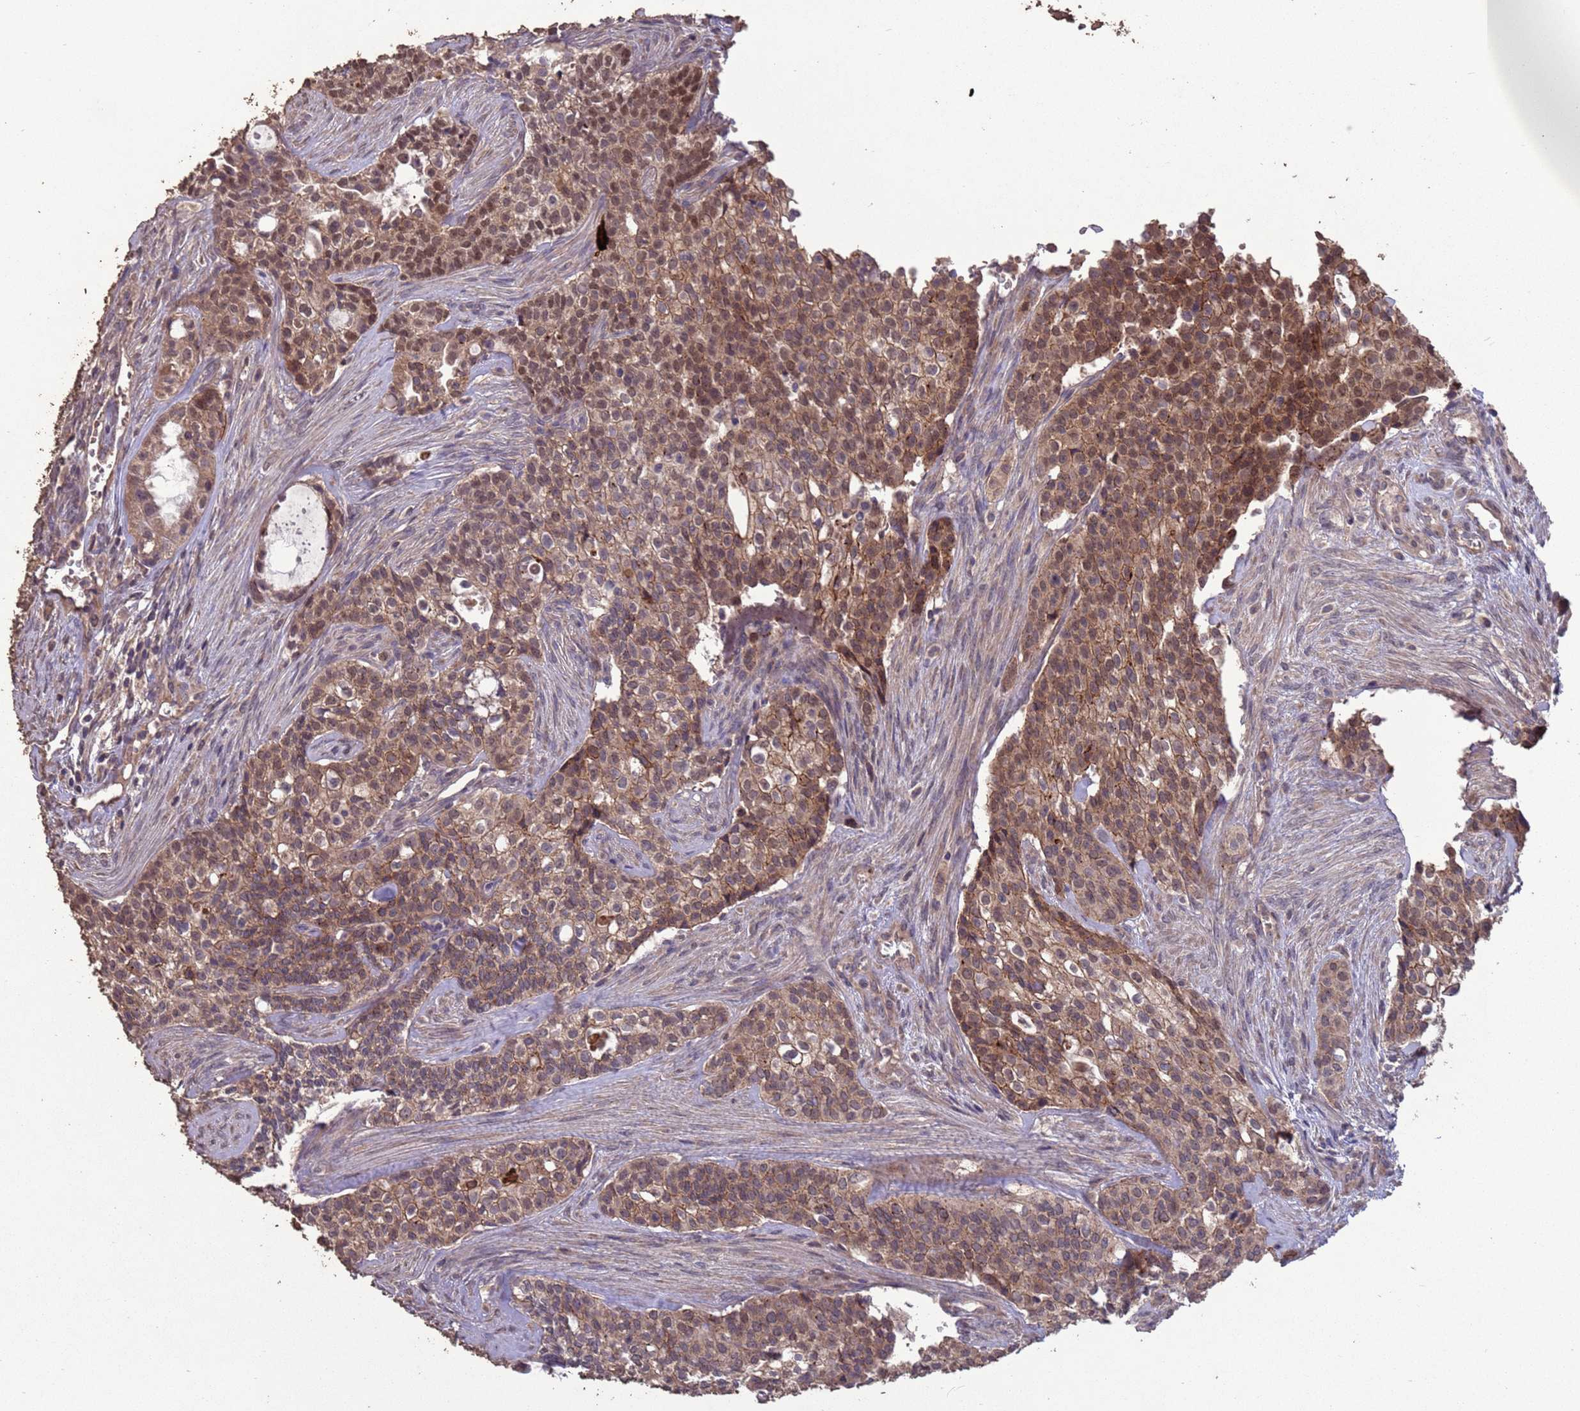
{"staining": {"intensity": "moderate", "quantity": ">75%", "location": "cytoplasmic/membranous,nuclear"}, "tissue": "head and neck cancer", "cell_type": "Tumor cells", "image_type": "cancer", "snomed": [{"axis": "morphology", "description": "Adenocarcinoma, NOS"}, {"axis": "topography", "description": "Head-Neck"}], "caption": "This photomicrograph shows head and neck cancer stained with immunohistochemistry to label a protein in brown. The cytoplasmic/membranous and nuclear of tumor cells show moderate positivity for the protein. Nuclei are counter-stained blue.", "gene": "SLC9B2", "patient": {"sex": "male", "age": 81}}